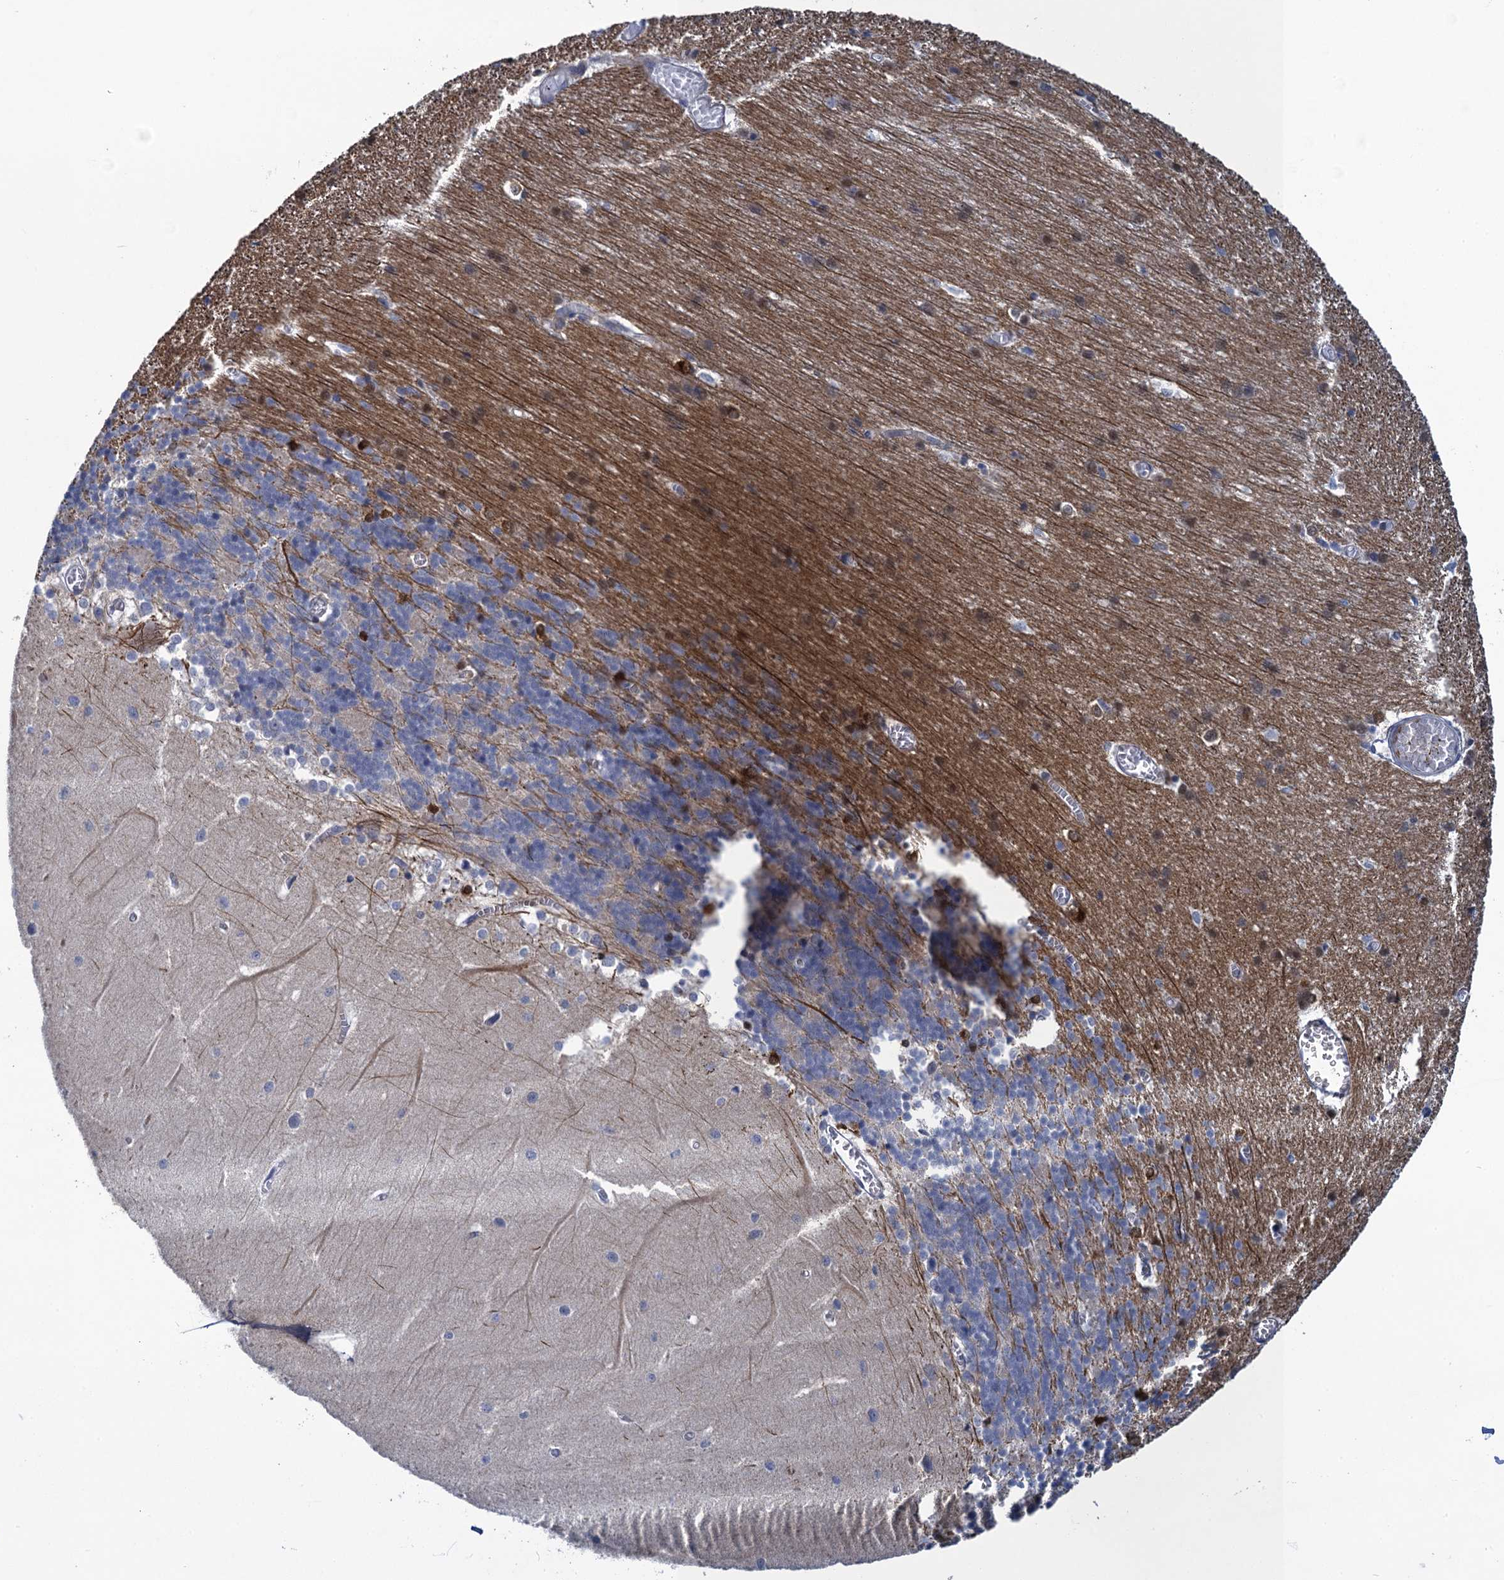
{"staining": {"intensity": "negative", "quantity": "none", "location": "none"}, "tissue": "cerebellum", "cell_type": "Cells in granular layer", "image_type": "normal", "snomed": [{"axis": "morphology", "description": "Normal tissue, NOS"}, {"axis": "topography", "description": "Cerebellum"}], "caption": "This is a image of immunohistochemistry (IHC) staining of unremarkable cerebellum, which shows no positivity in cells in granular layer.", "gene": "SCEL", "patient": {"sex": "male", "age": 37}}